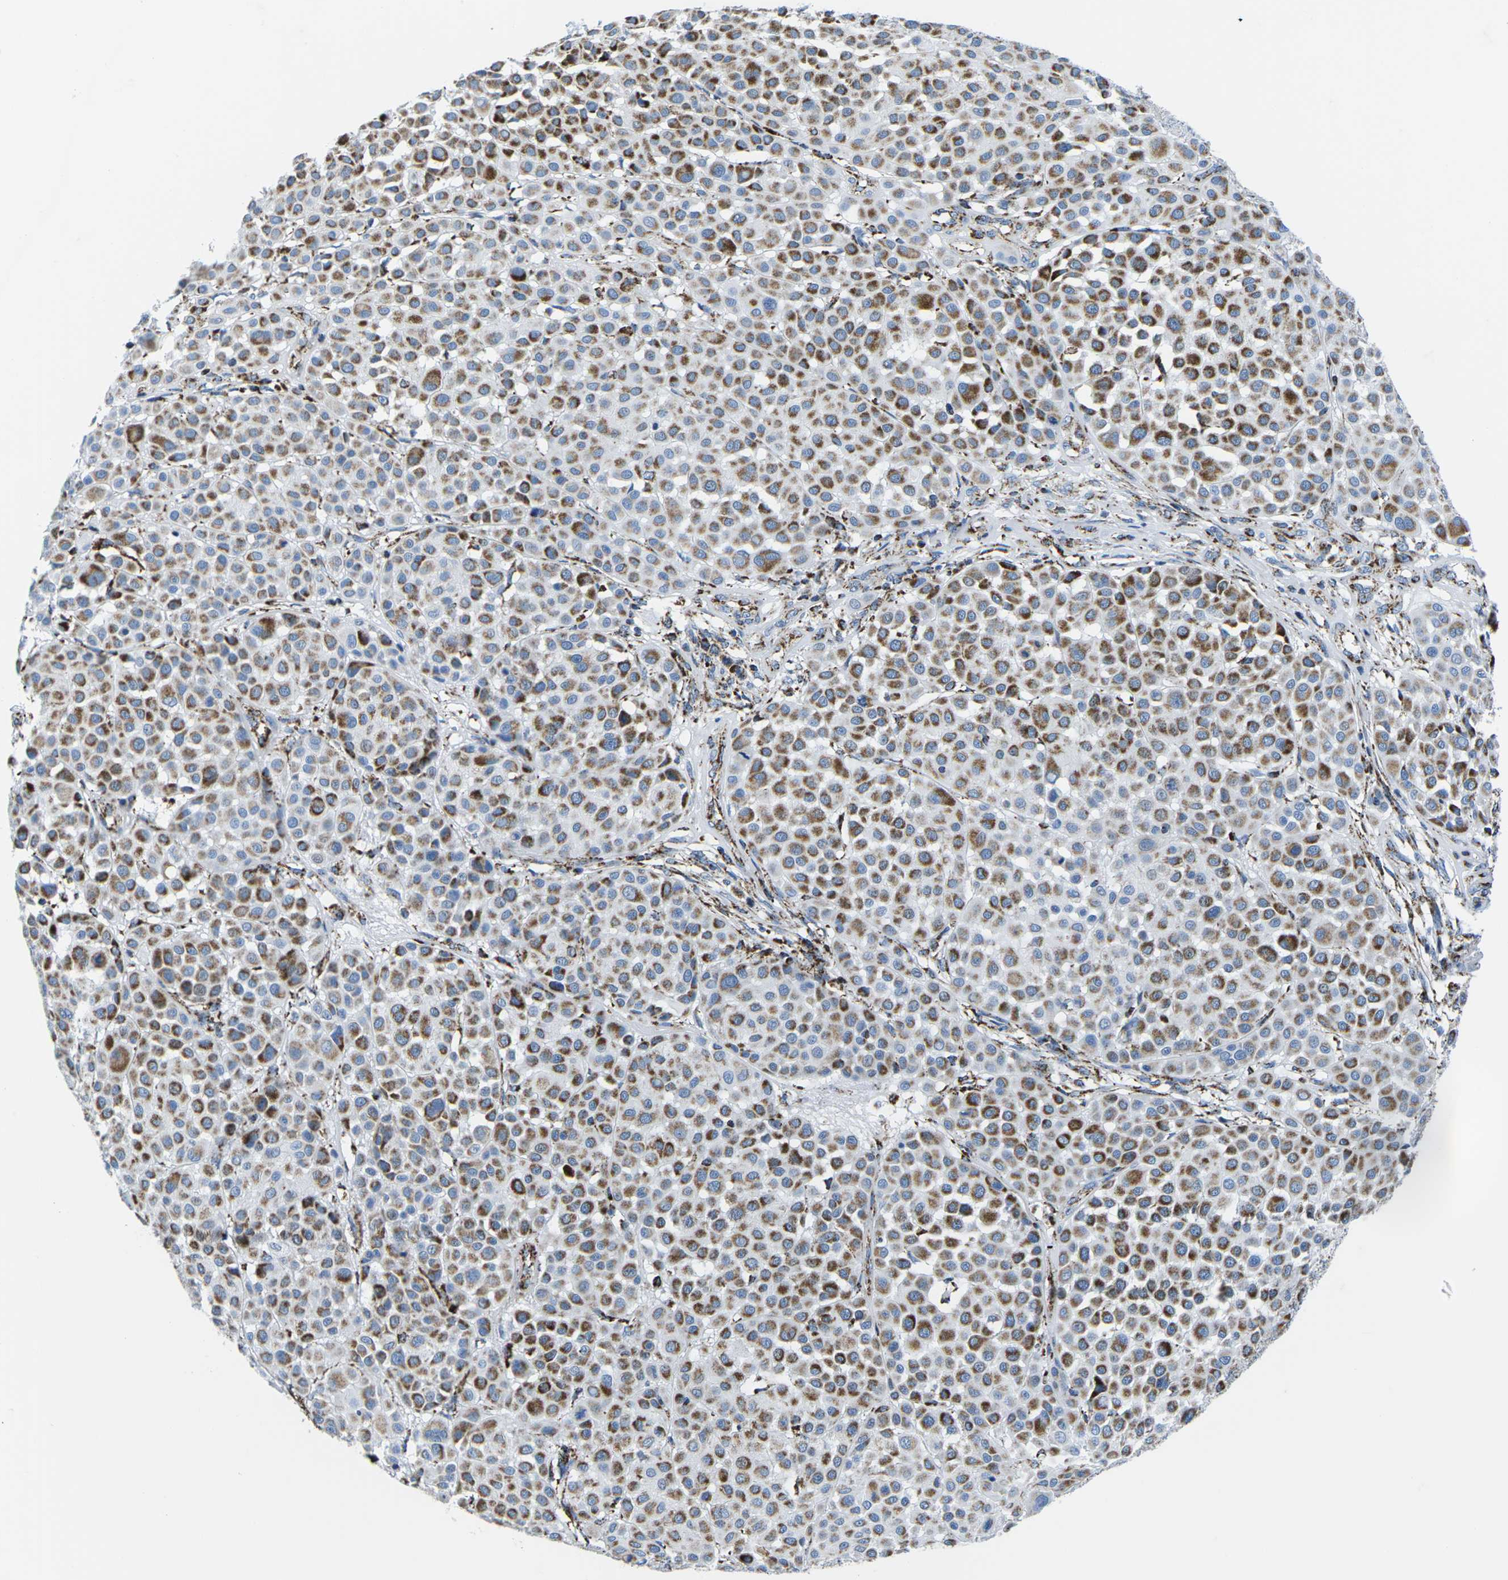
{"staining": {"intensity": "moderate", "quantity": "25%-75%", "location": "cytoplasmic/membranous"}, "tissue": "melanoma", "cell_type": "Tumor cells", "image_type": "cancer", "snomed": [{"axis": "morphology", "description": "Malignant melanoma, Metastatic site"}, {"axis": "topography", "description": "Soft tissue"}], "caption": "Protein analysis of malignant melanoma (metastatic site) tissue demonstrates moderate cytoplasmic/membranous expression in about 25%-75% of tumor cells. (IHC, brightfield microscopy, high magnification).", "gene": "COX6C", "patient": {"sex": "male", "age": 41}}